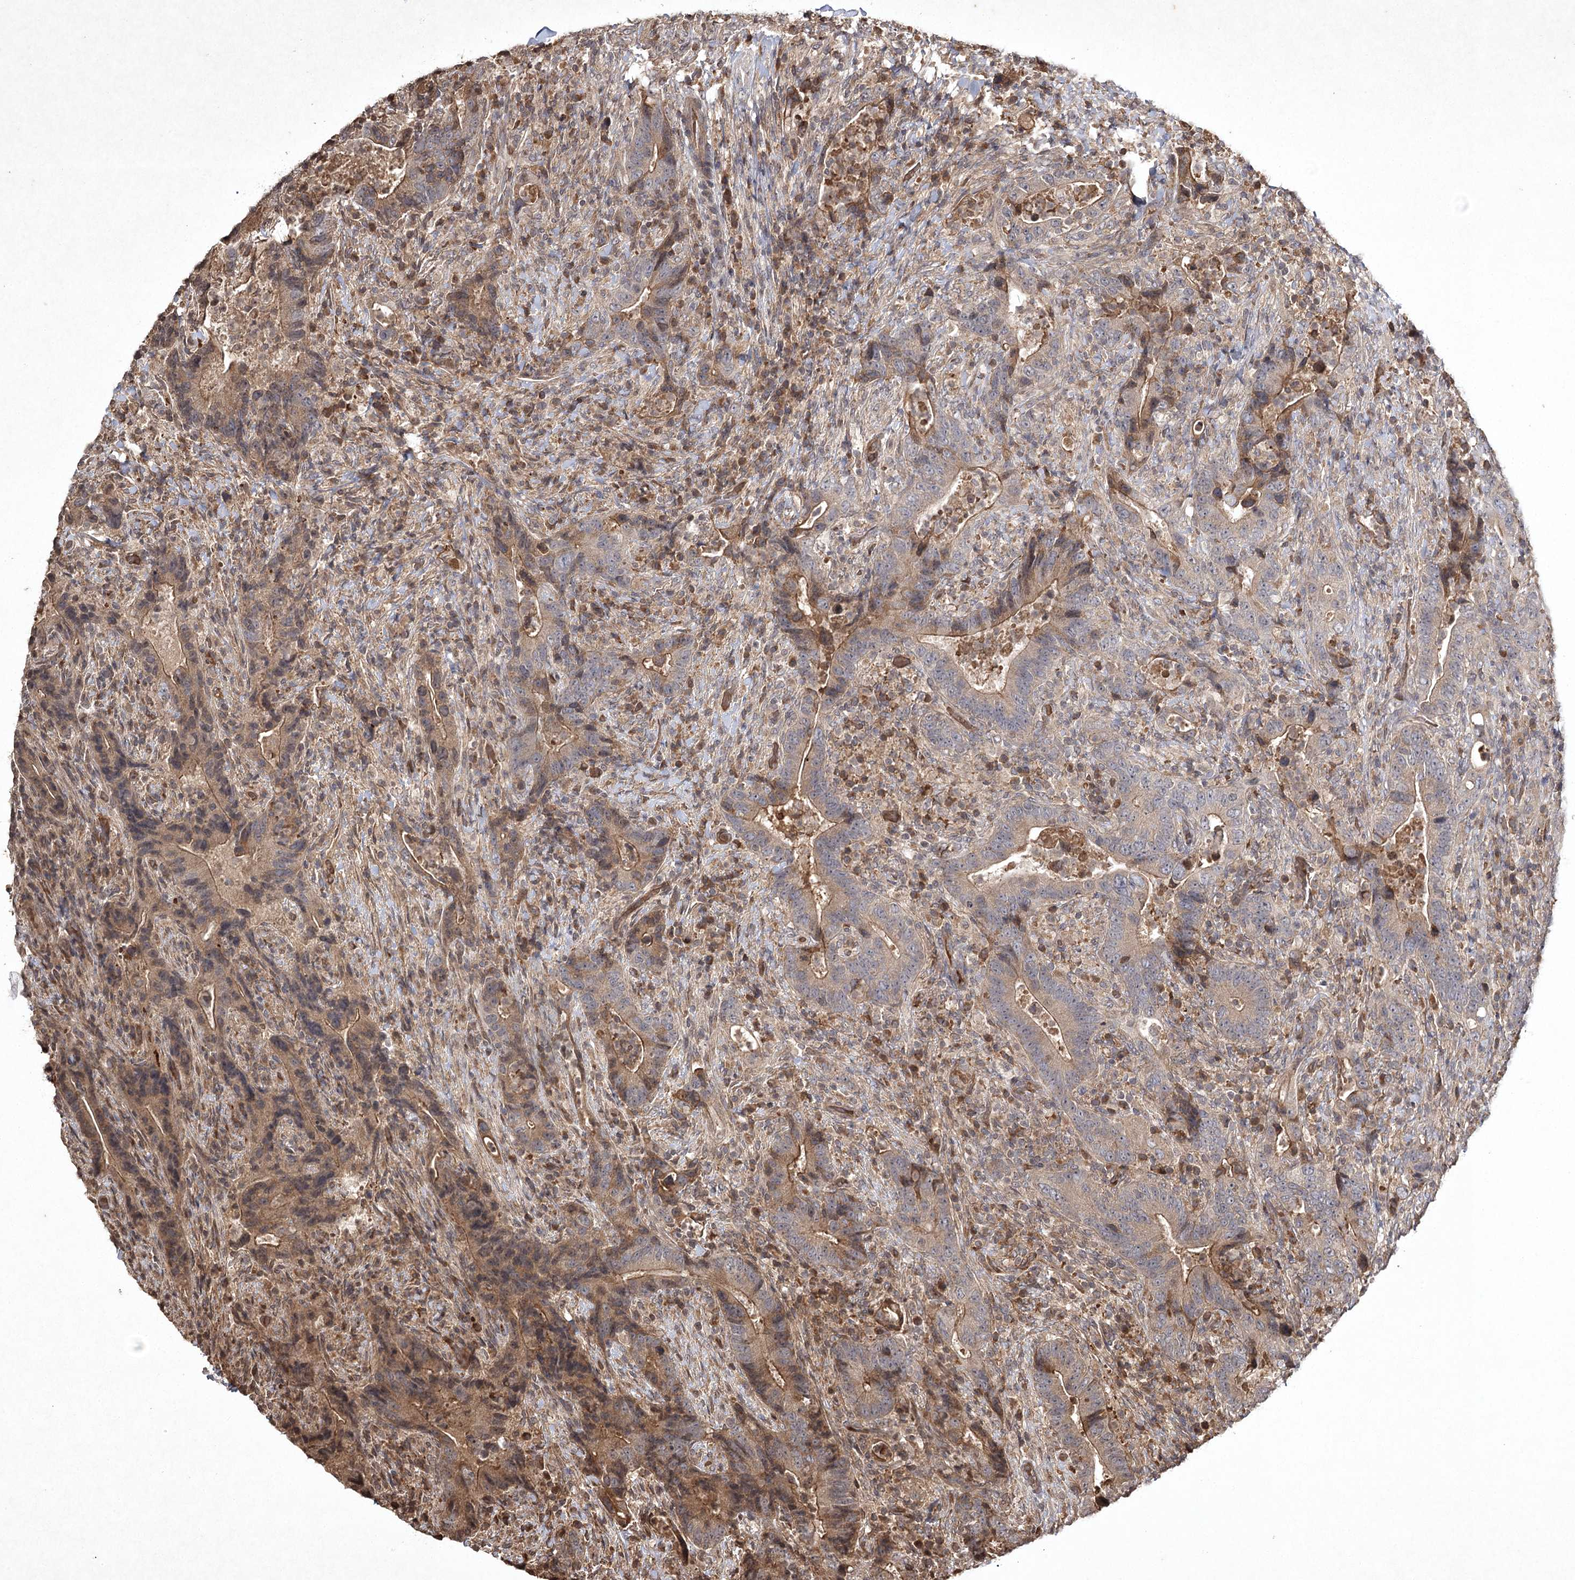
{"staining": {"intensity": "moderate", "quantity": "<25%", "location": "cytoplasmic/membranous"}, "tissue": "colorectal cancer", "cell_type": "Tumor cells", "image_type": "cancer", "snomed": [{"axis": "morphology", "description": "Adenocarcinoma, NOS"}, {"axis": "topography", "description": "Colon"}], "caption": "IHC micrograph of human colorectal cancer (adenocarcinoma) stained for a protein (brown), which displays low levels of moderate cytoplasmic/membranous expression in approximately <25% of tumor cells.", "gene": "CYP2B6", "patient": {"sex": "female", "age": 75}}